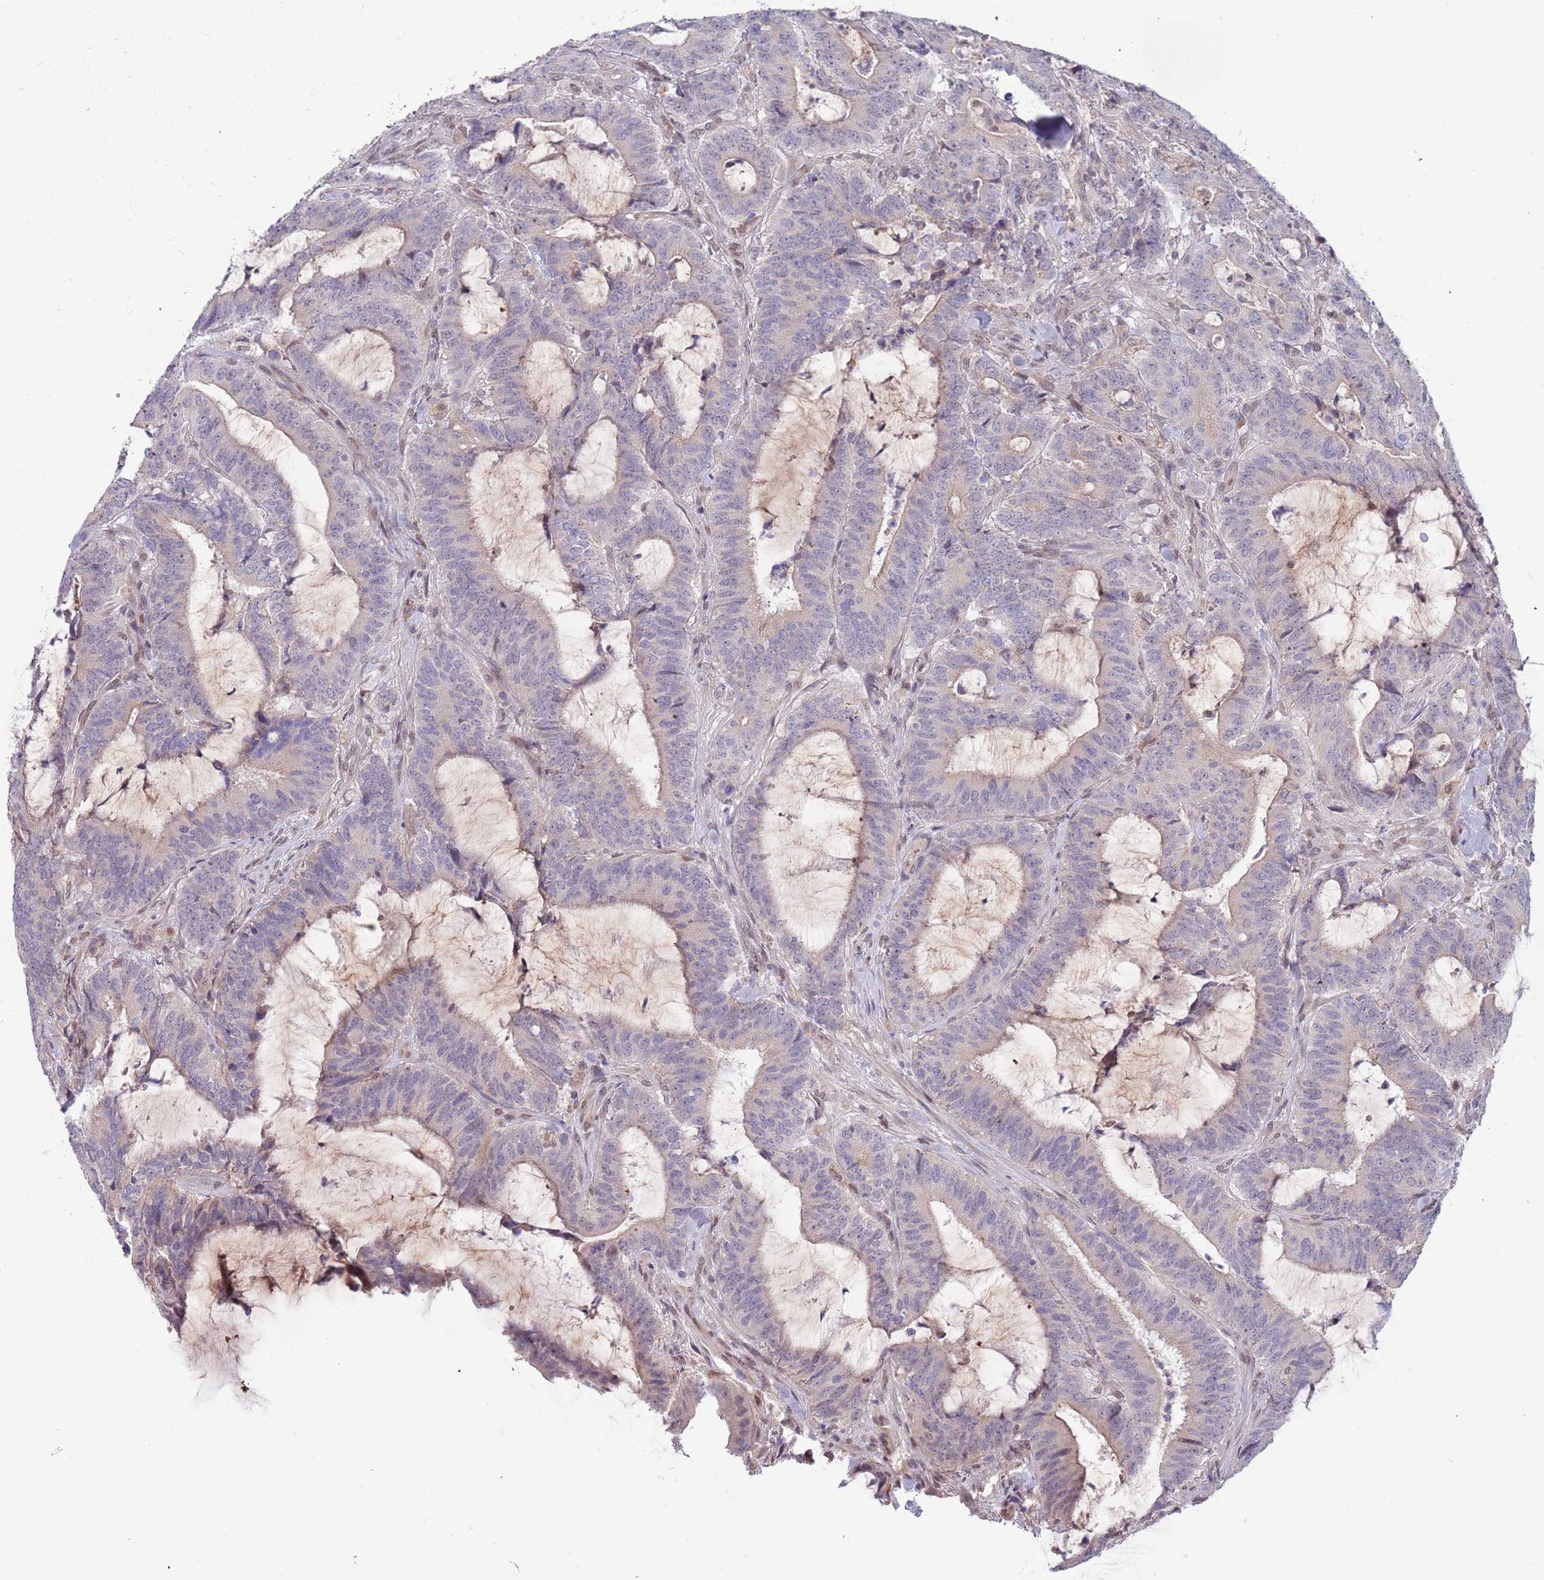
{"staining": {"intensity": "negative", "quantity": "none", "location": "none"}, "tissue": "colorectal cancer", "cell_type": "Tumor cells", "image_type": "cancer", "snomed": [{"axis": "morphology", "description": "Adenocarcinoma, NOS"}, {"axis": "topography", "description": "Colon"}], "caption": "DAB (3,3'-diaminobenzidine) immunohistochemical staining of colorectal cancer demonstrates no significant staining in tumor cells.", "gene": "NLRP6", "patient": {"sex": "female", "age": 43}}